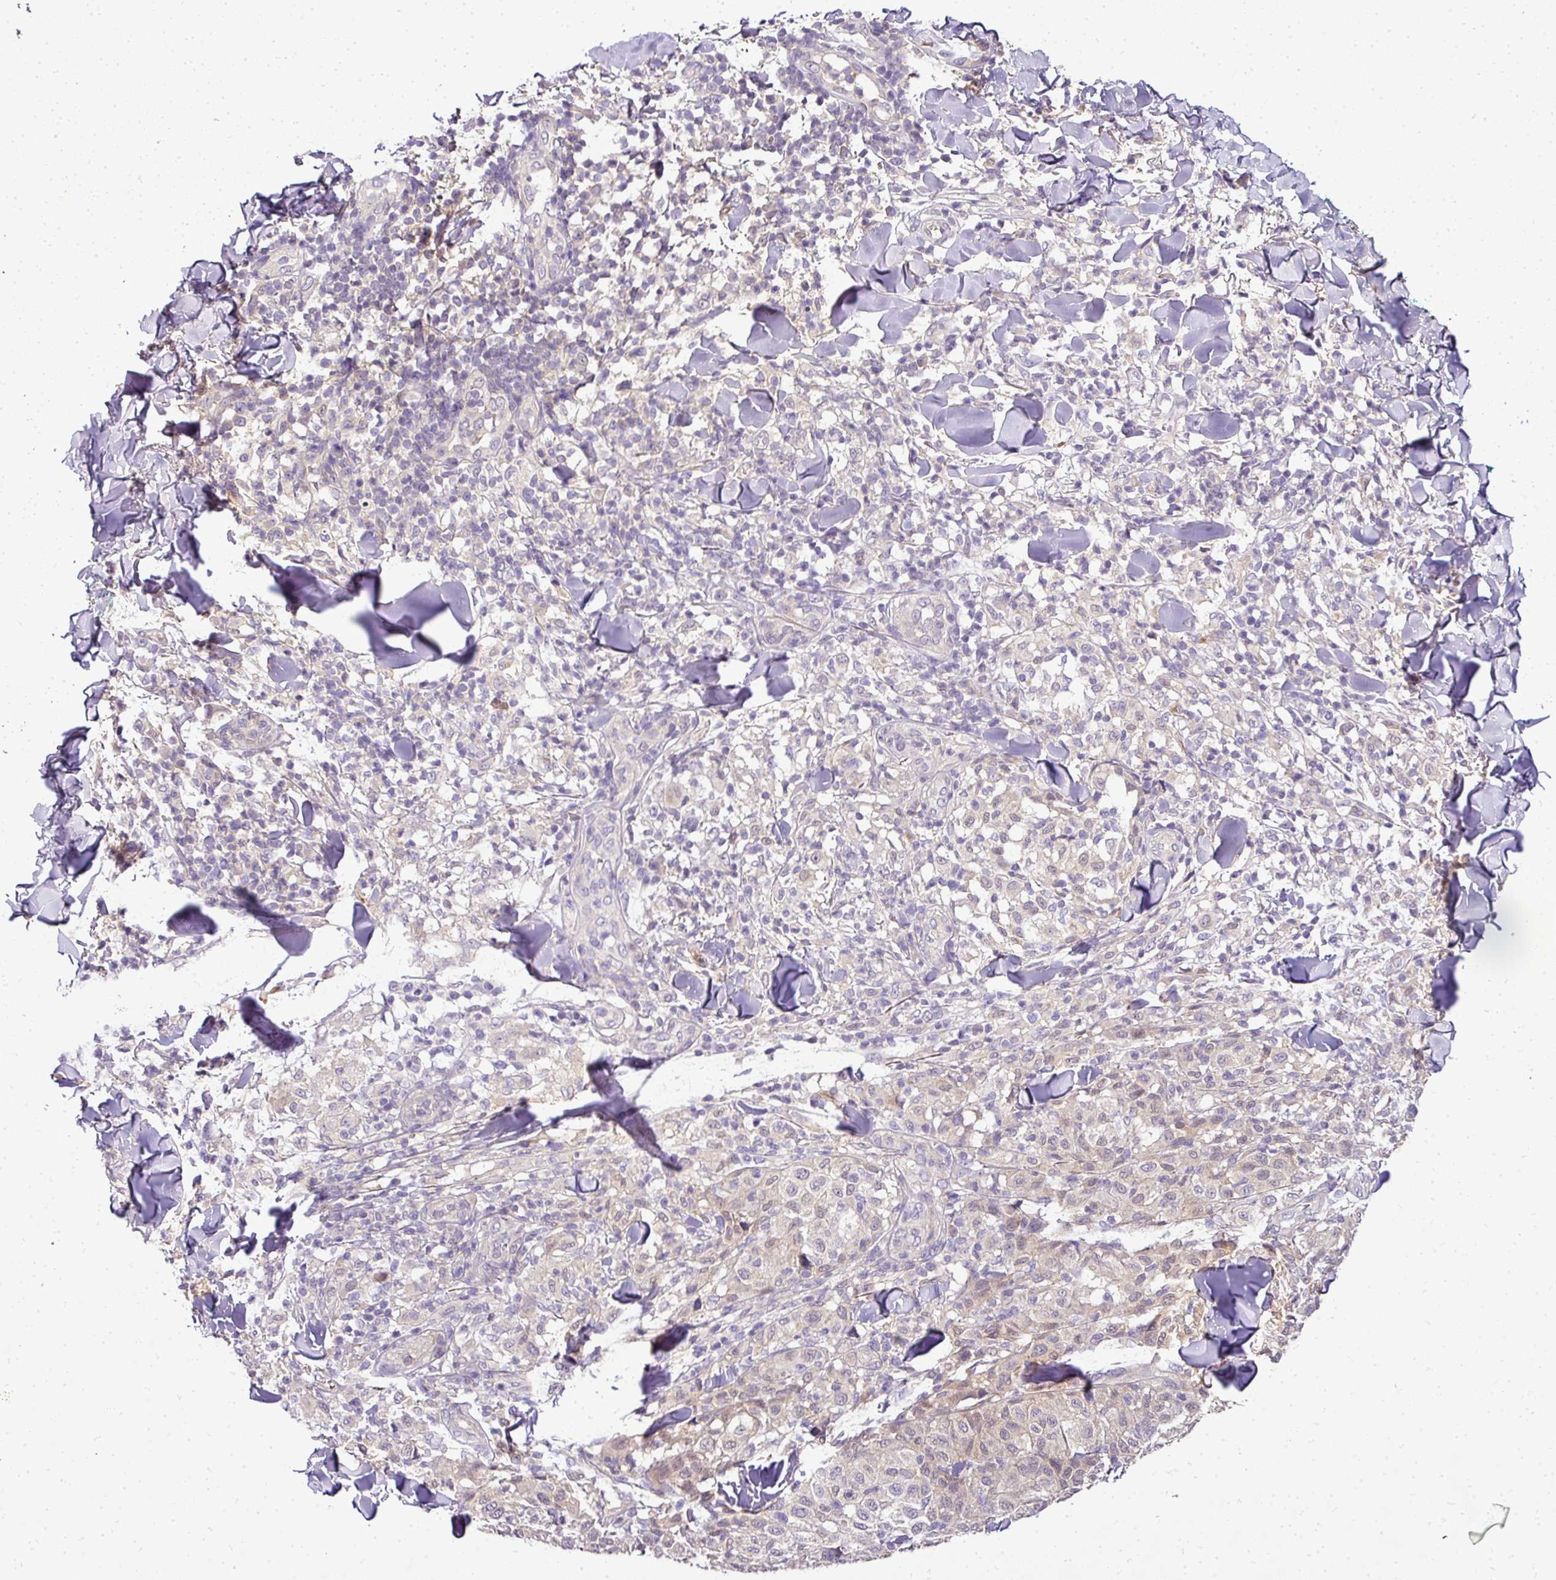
{"staining": {"intensity": "negative", "quantity": "none", "location": "none"}, "tissue": "melanoma", "cell_type": "Tumor cells", "image_type": "cancer", "snomed": [{"axis": "morphology", "description": "Malignant melanoma, NOS"}, {"axis": "topography", "description": "Skin"}], "caption": "DAB (3,3'-diaminobenzidine) immunohistochemical staining of human melanoma exhibits no significant staining in tumor cells.", "gene": "ADH5", "patient": {"sex": "male", "age": 66}}